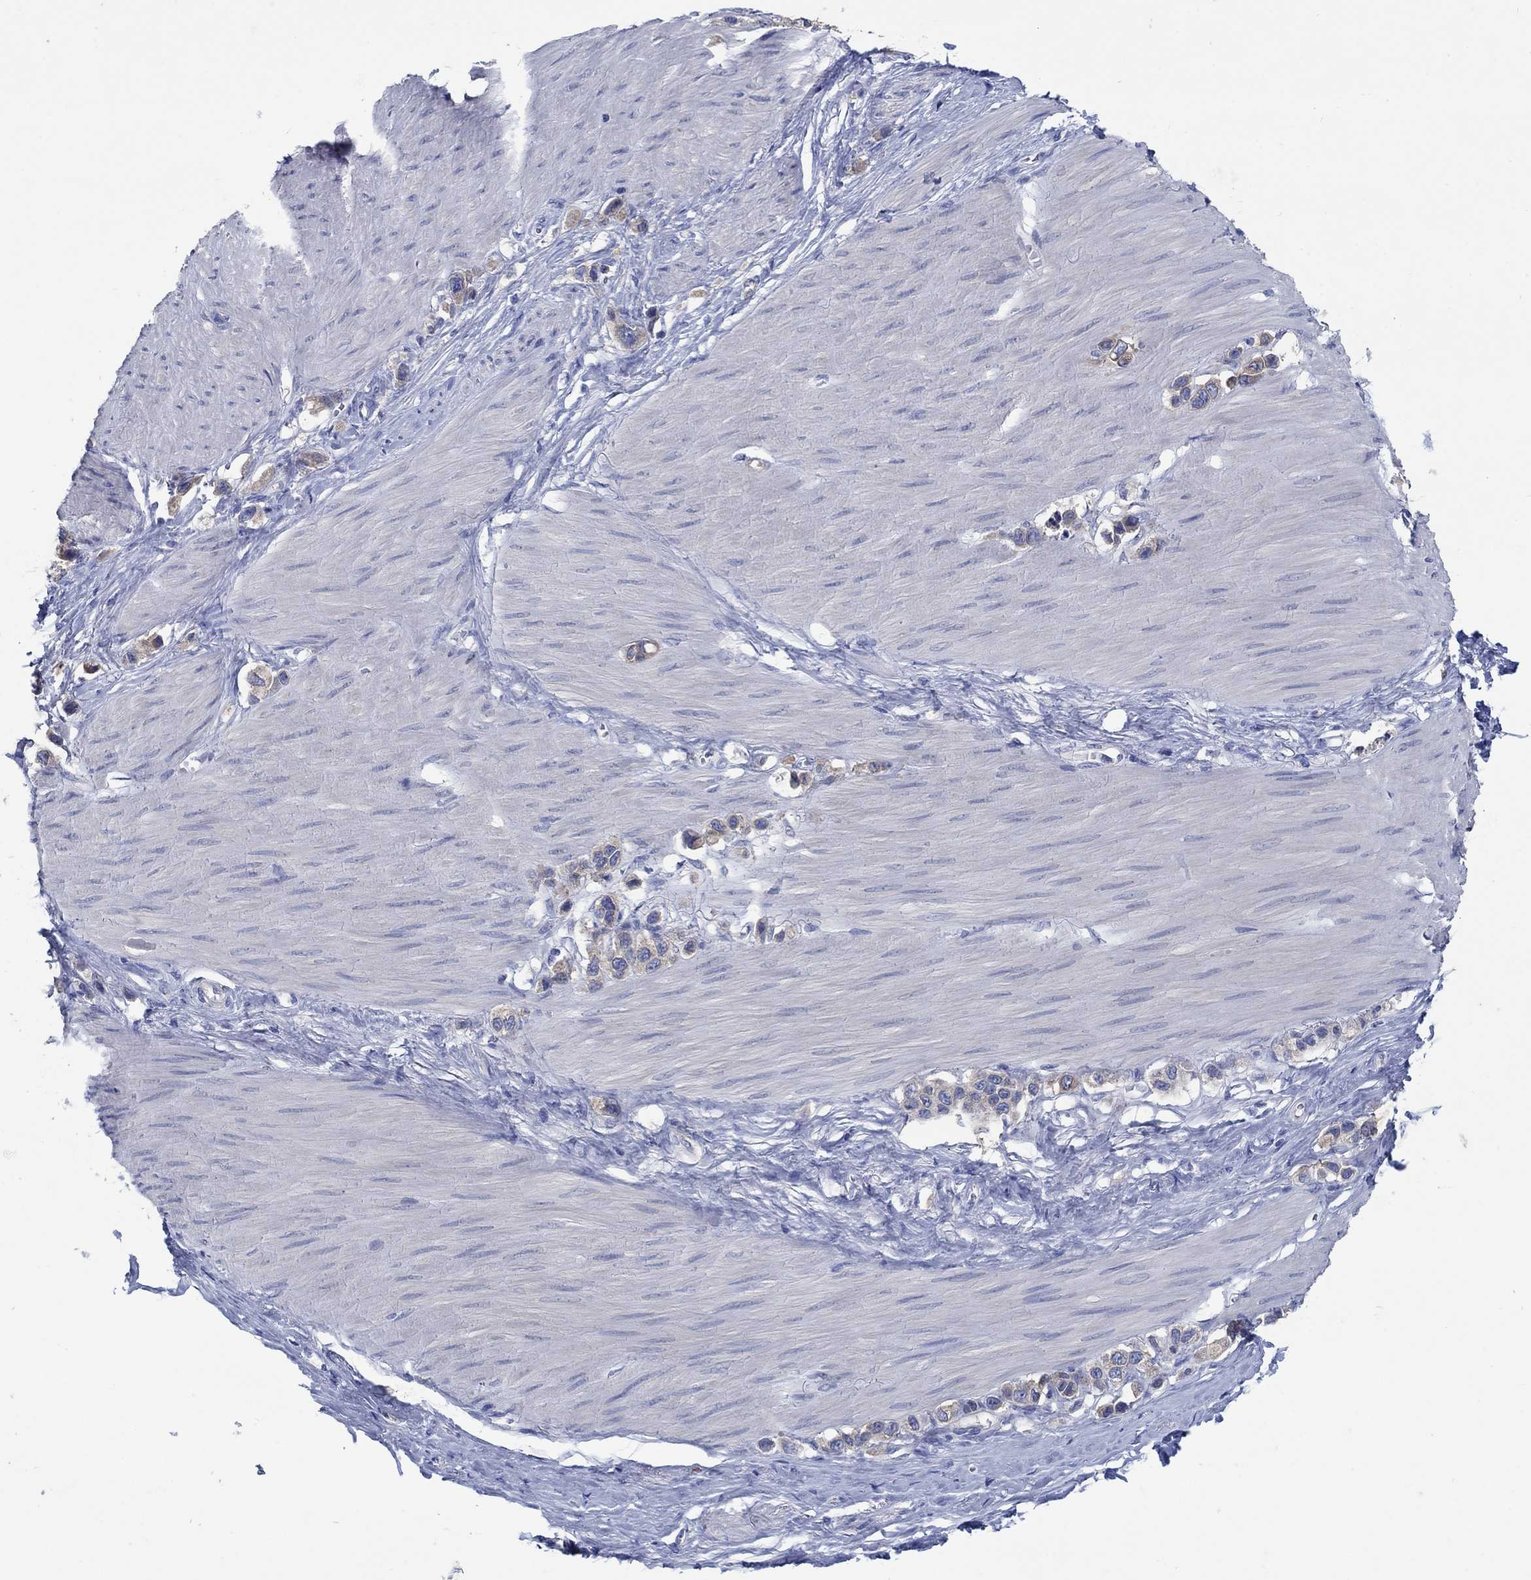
{"staining": {"intensity": "weak", "quantity": ">75%", "location": "cytoplasmic/membranous"}, "tissue": "stomach cancer", "cell_type": "Tumor cells", "image_type": "cancer", "snomed": [{"axis": "morphology", "description": "Normal tissue, NOS"}, {"axis": "morphology", "description": "Adenocarcinoma, NOS"}, {"axis": "morphology", "description": "Adenocarcinoma, High grade"}, {"axis": "topography", "description": "Stomach, upper"}, {"axis": "topography", "description": "Stomach"}], "caption": "Approximately >75% of tumor cells in human stomach cancer (adenocarcinoma) demonstrate weak cytoplasmic/membranous protein expression as visualized by brown immunohistochemical staining.", "gene": "TRIM16", "patient": {"sex": "female", "age": 65}}